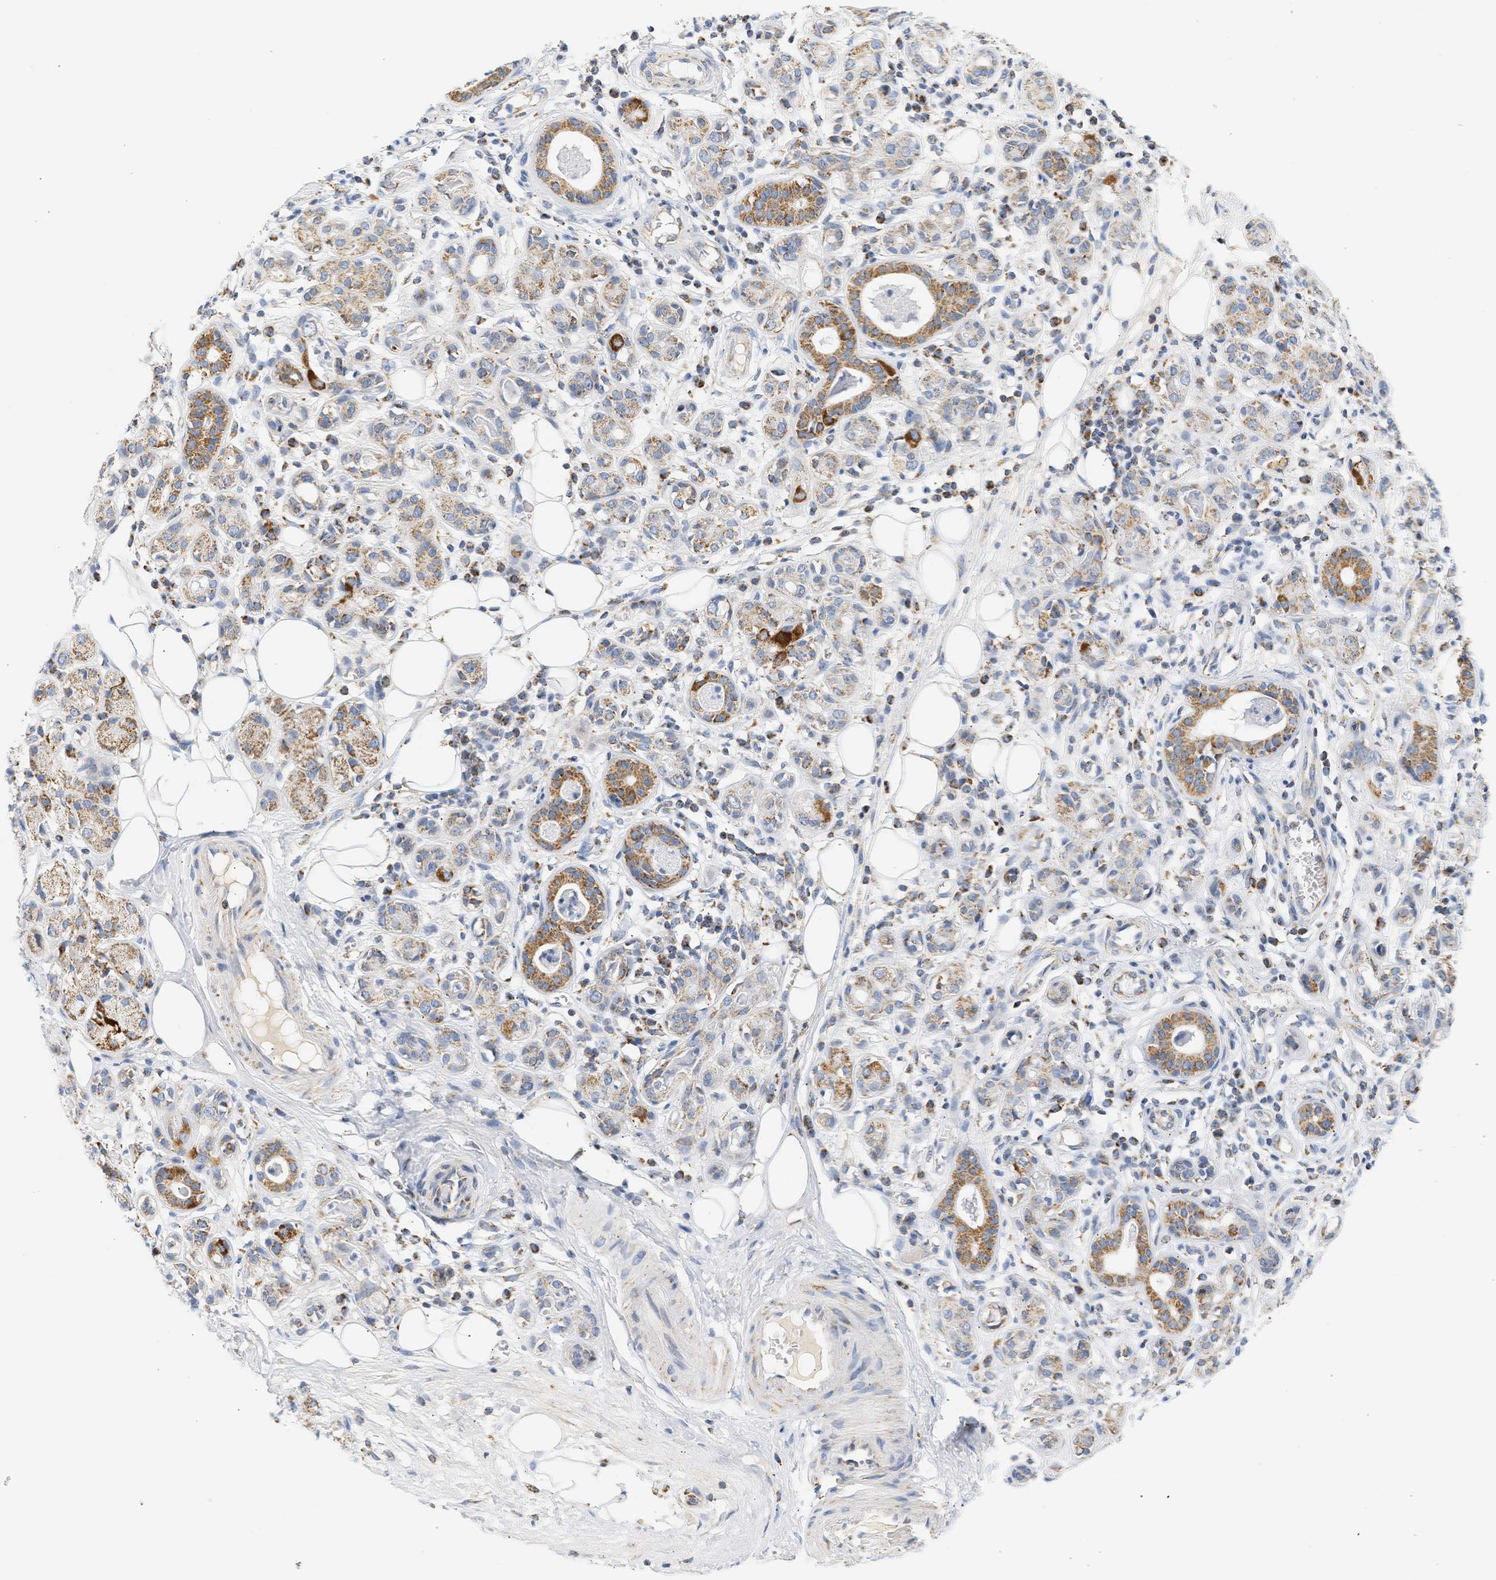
{"staining": {"intensity": "weak", "quantity": "<25%", "location": "cytoplasmic/membranous"}, "tissue": "adipose tissue", "cell_type": "Adipocytes", "image_type": "normal", "snomed": [{"axis": "morphology", "description": "Normal tissue, NOS"}, {"axis": "morphology", "description": "Inflammation, NOS"}, {"axis": "topography", "description": "Salivary gland"}, {"axis": "topography", "description": "Peripheral nerve tissue"}], "caption": "DAB immunohistochemical staining of unremarkable adipose tissue reveals no significant expression in adipocytes. Nuclei are stained in blue.", "gene": "GRPEL2", "patient": {"sex": "female", "age": 75}}